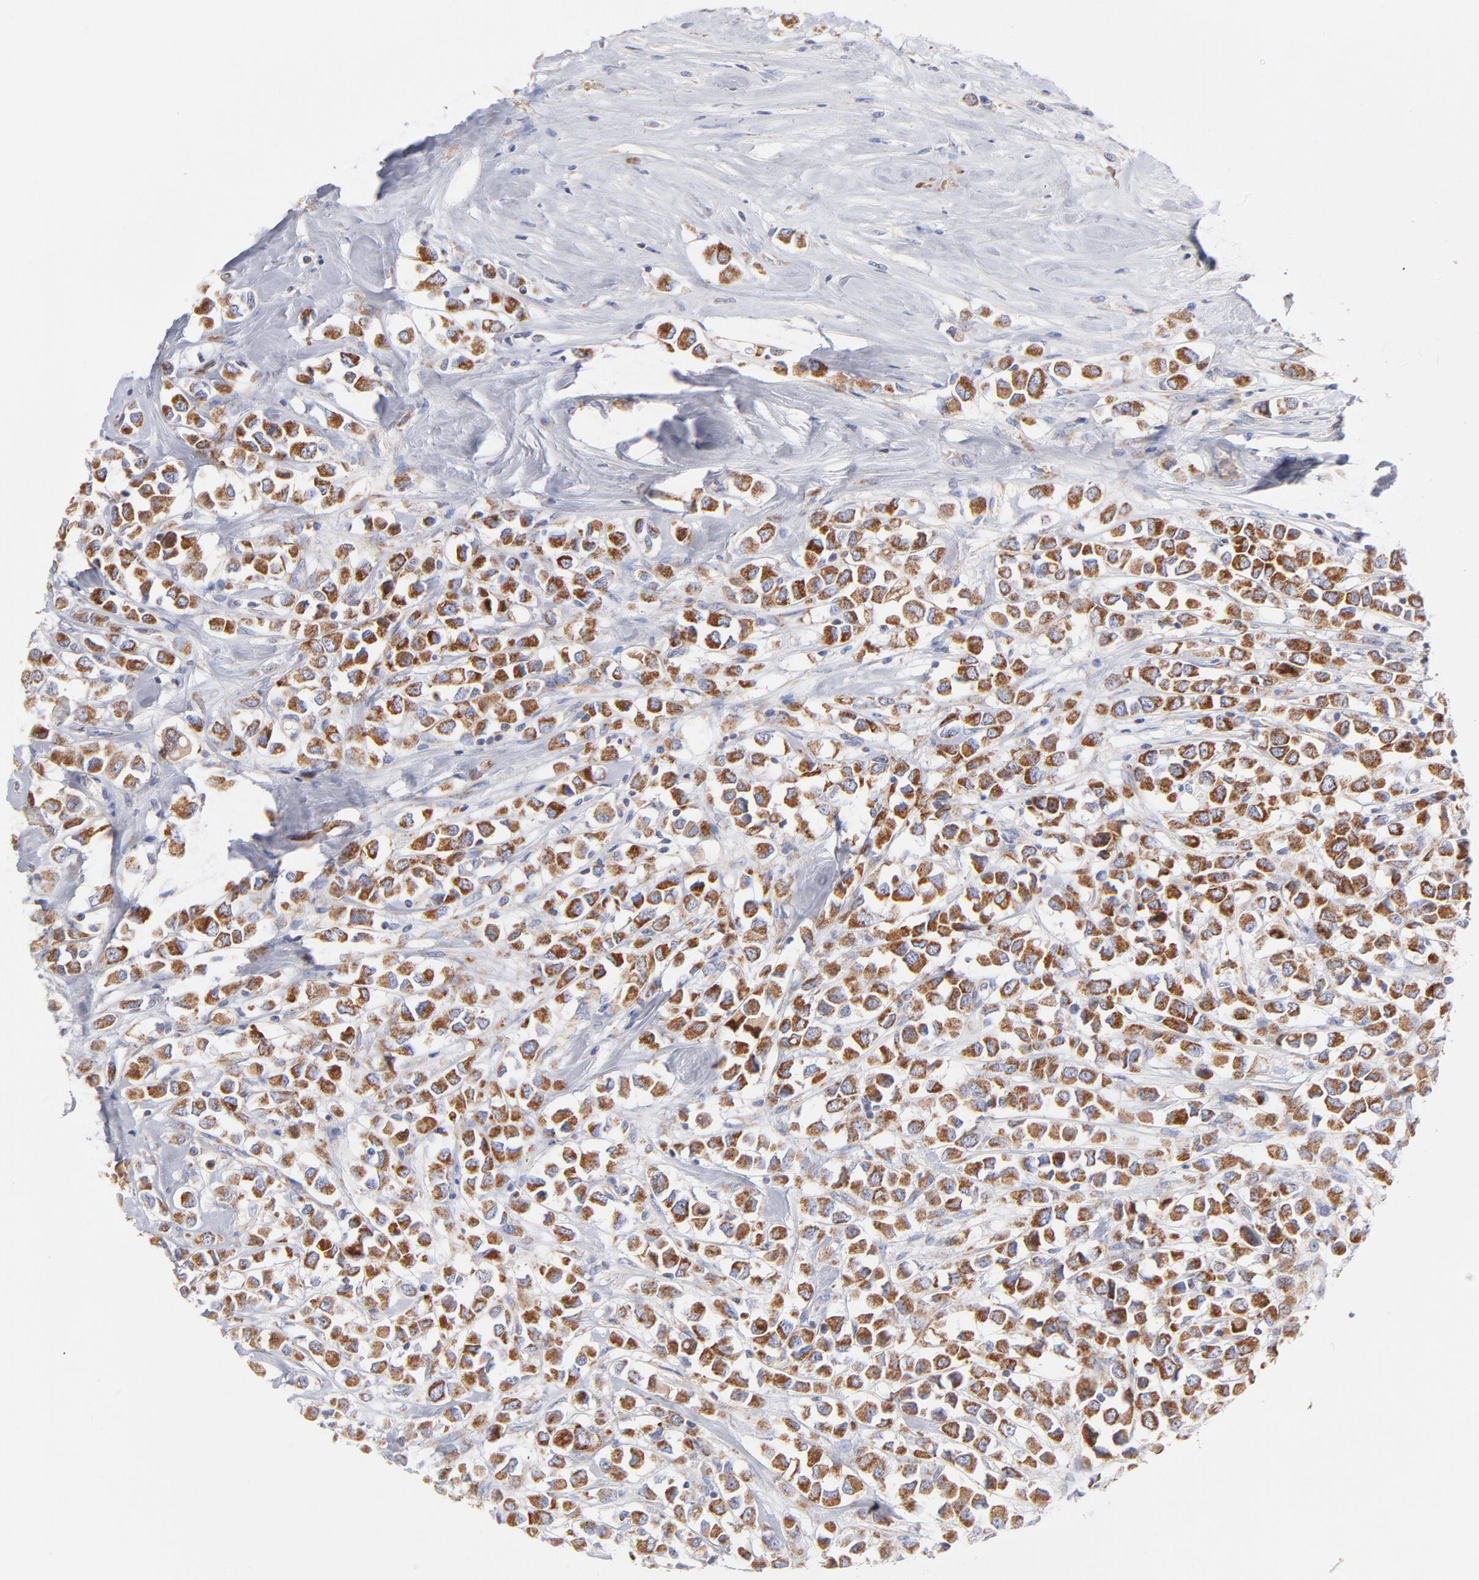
{"staining": {"intensity": "moderate", "quantity": ">75%", "location": "cytoplasmic/membranous"}, "tissue": "breast cancer", "cell_type": "Tumor cells", "image_type": "cancer", "snomed": [{"axis": "morphology", "description": "Duct carcinoma"}, {"axis": "topography", "description": "Breast"}], "caption": "A histopathology image of infiltrating ductal carcinoma (breast) stained for a protein reveals moderate cytoplasmic/membranous brown staining in tumor cells. (IHC, brightfield microscopy, high magnification).", "gene": "TIMM8A", "patient": {"sex": "female", "age": 61}}